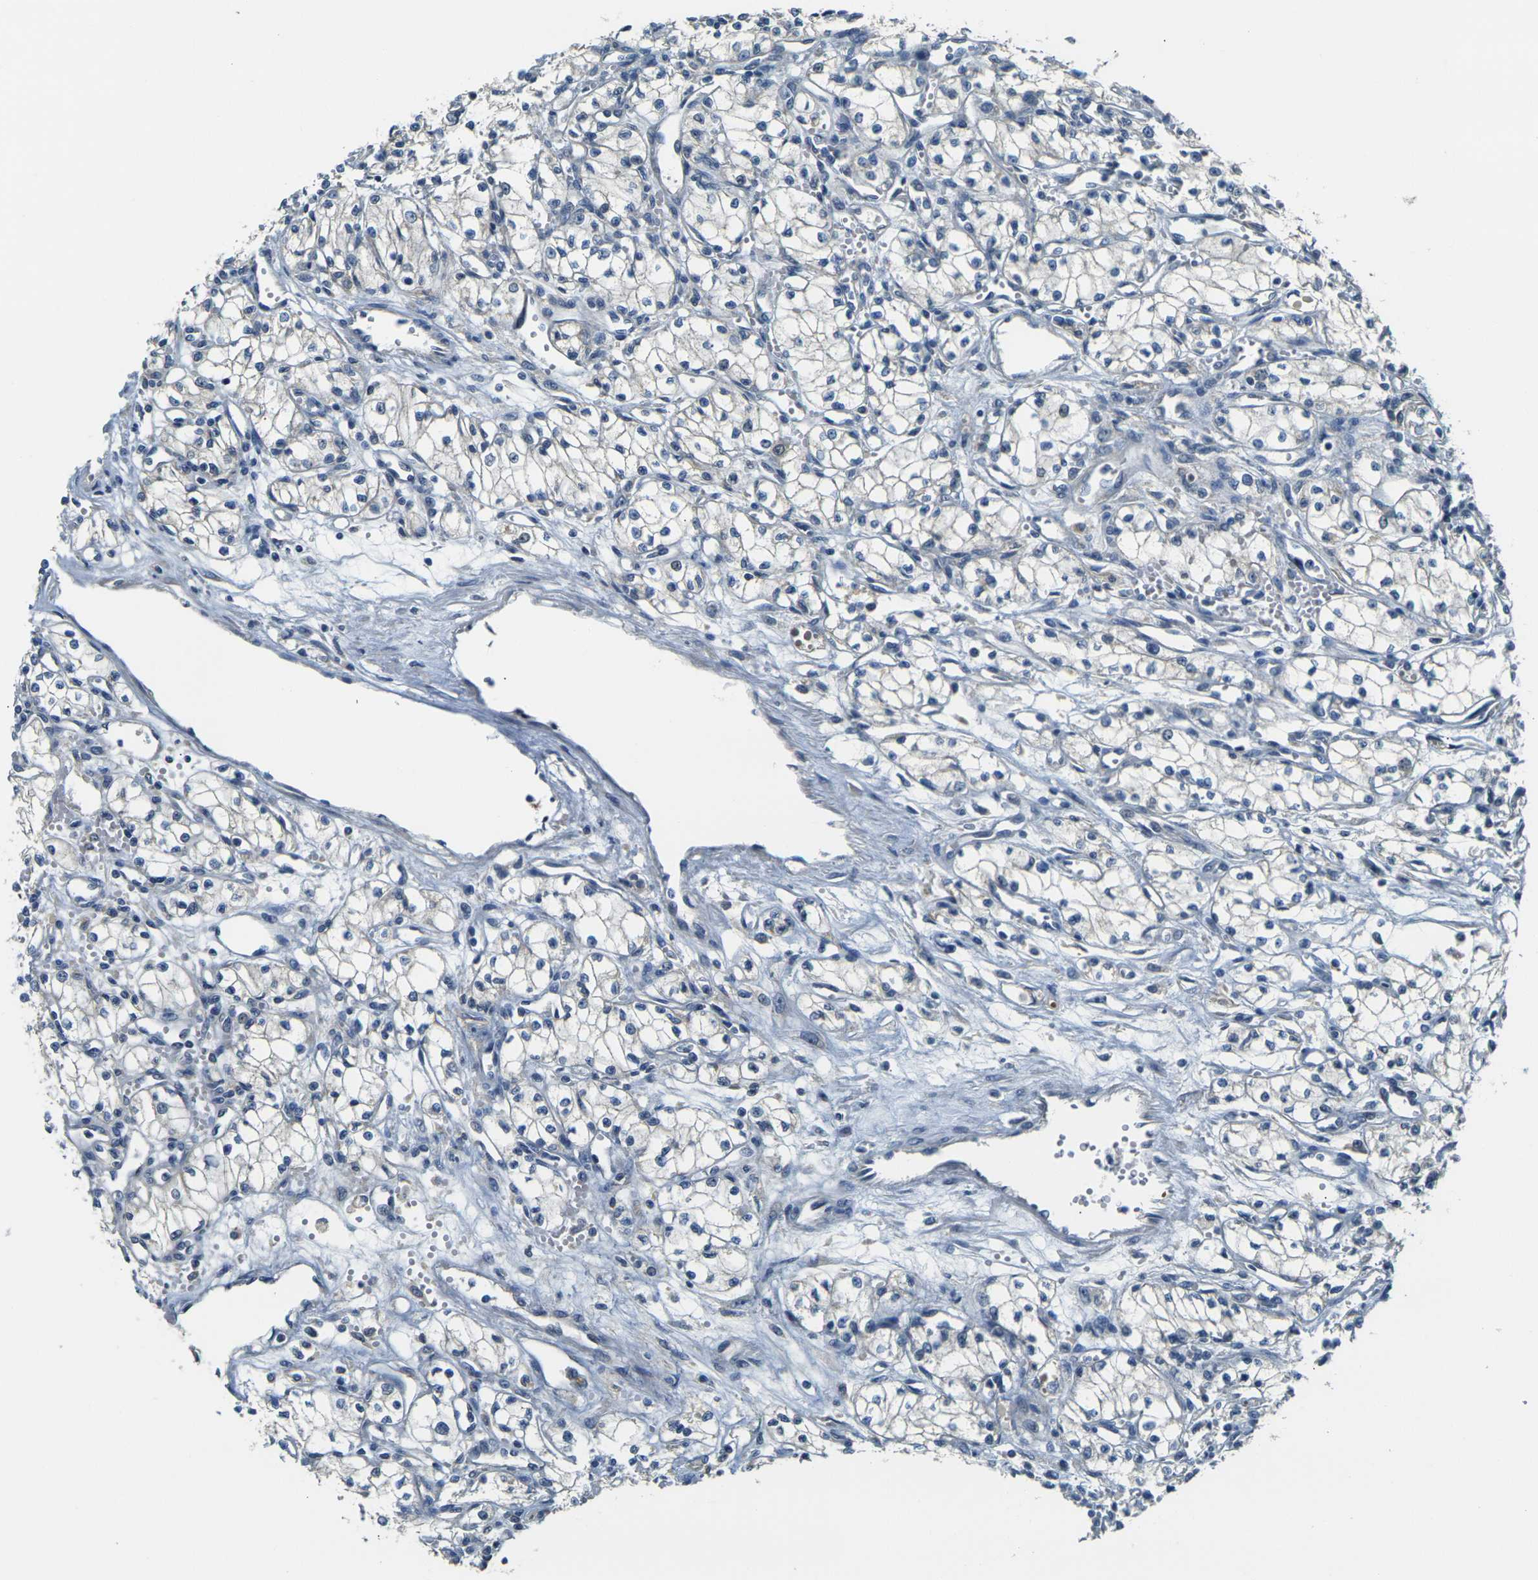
{"staining": {"intensity": "negative", "quantity": "none", "location": "none"}, "tissue": "renal cancer", "cell_type": "Tumor cells", "image_type": "cancer", "snomed": [{"axis": "morphology", "description": "Normal tissue, NOS"}, {"axis": "morphology", "description": "Adenocarcinoma, NOS"}, {"axis": "topography", "description": "Kidney"}], "caption": "IHC histopathology image of human adenocarcinoma (renal) stained for a protein (brown), which displays no positivity in tumor cells.", "gene": "SHISAL2B", "patient": {"sex": "male", "age": 59}}